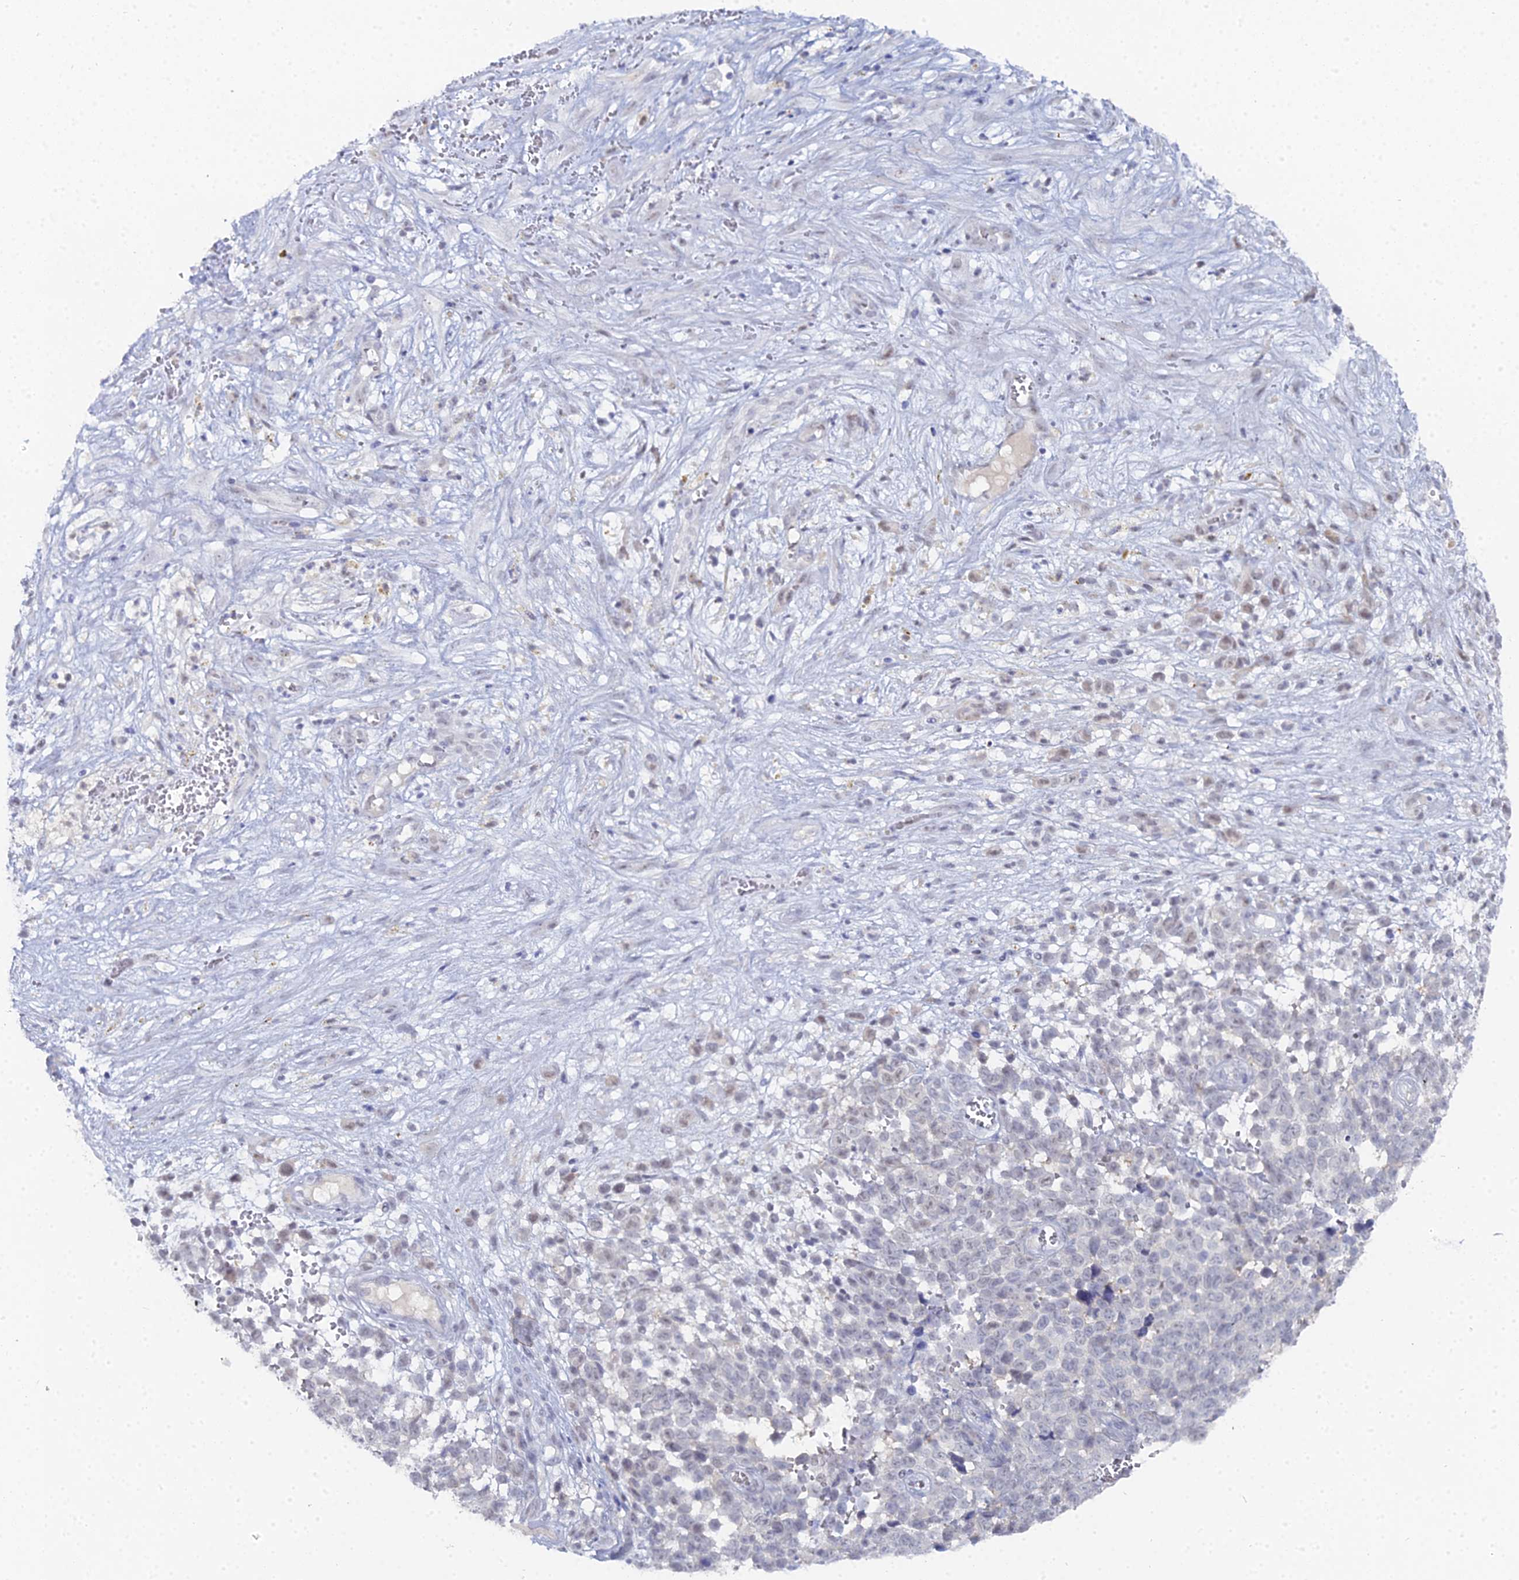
{"staining": {"intensity": "negative", "quantity": "none", "location": "none"}, "tissue": "melanoma", "cell_type": "Tumor cells", "image_type": "cancer", "snomed": [{"axis": "morphology", "description": "Malignant melanoma, NOS"}, {"axis": "topography", "description": "Nose, NOS"}], "caption": "Image shows no protein expression in tumor cells of melanoma tissue. (DAB (3,3'-diaminobenzidine) immunohistochemistry, high magnification).", "gene": "THAP4", "patient": {"sex": "female", "age": 48}}